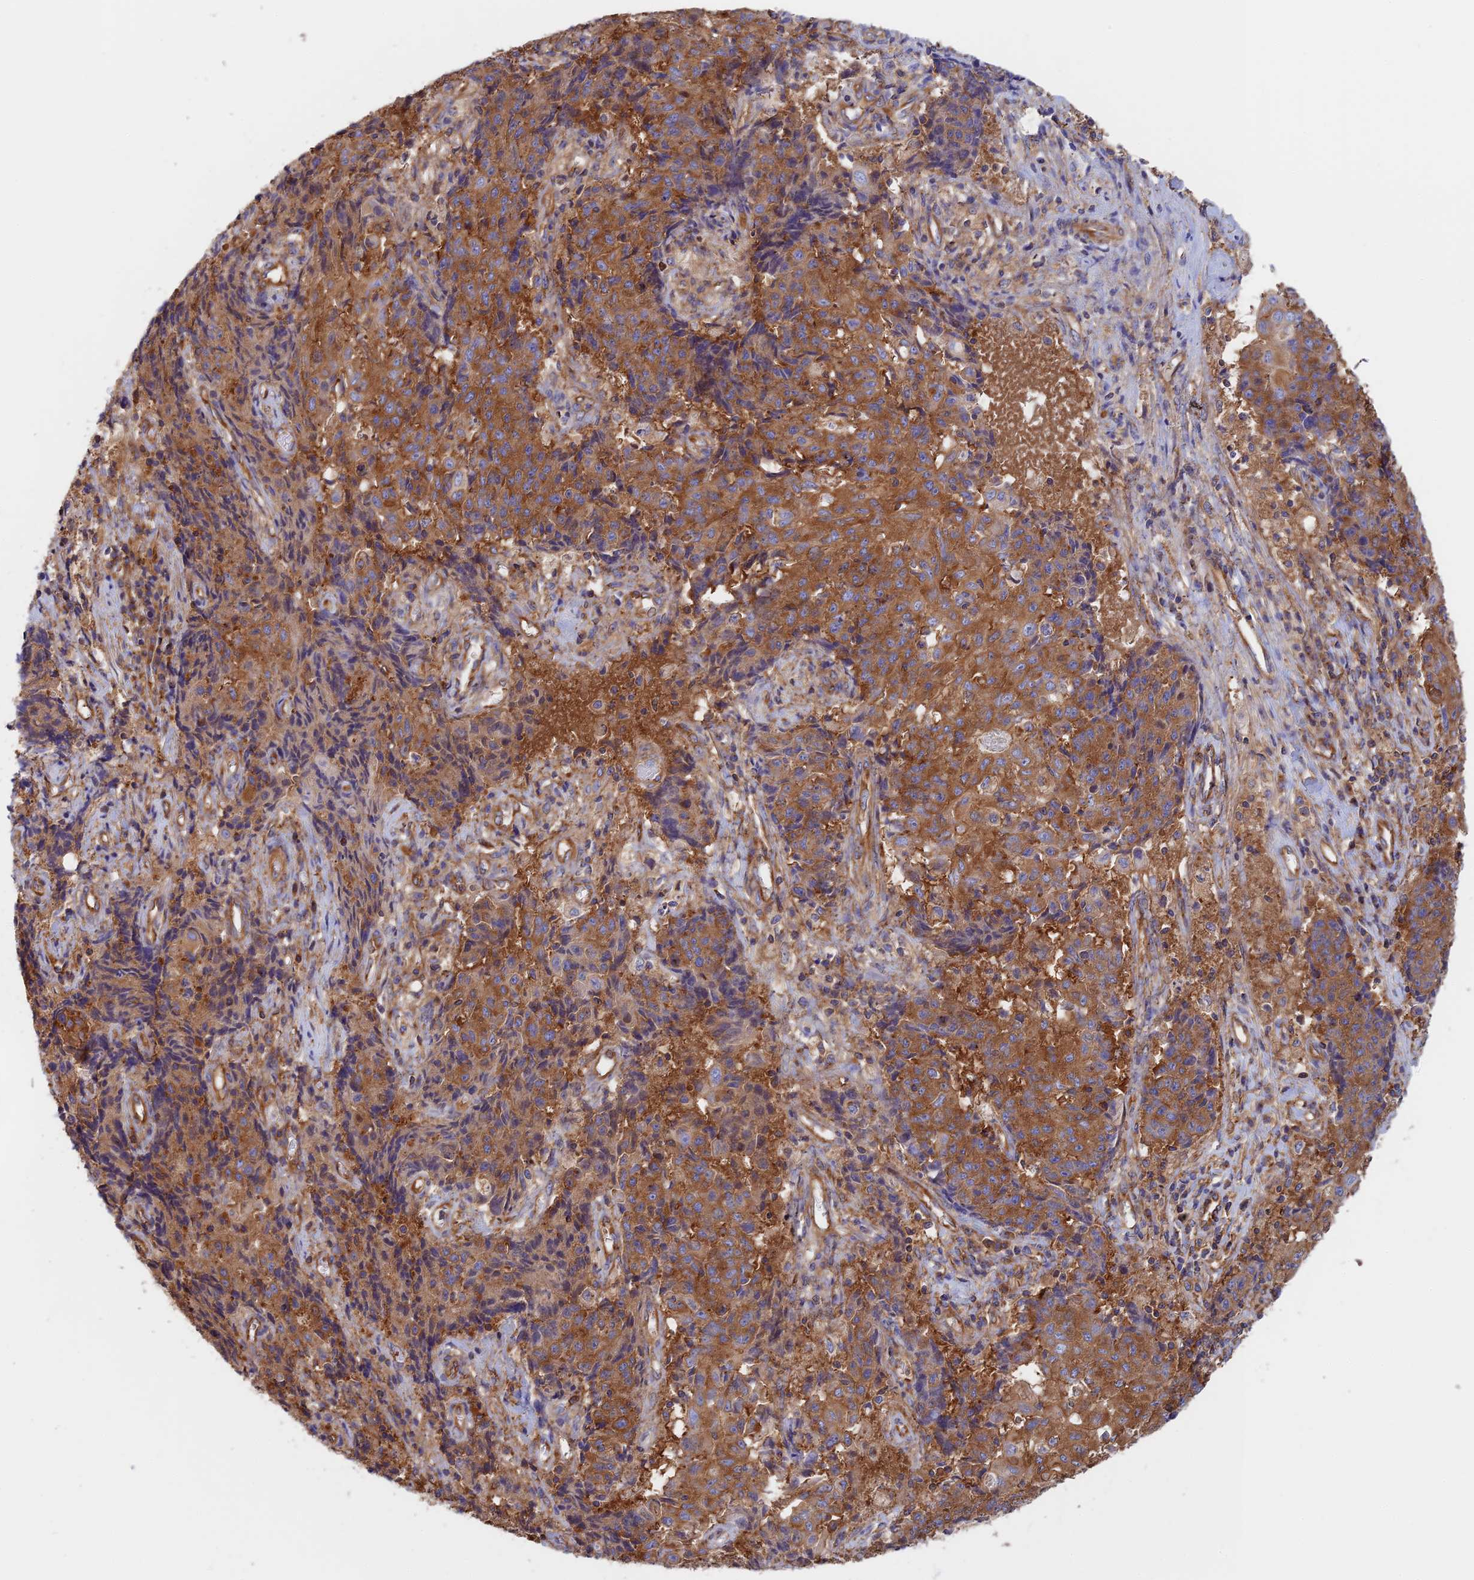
{"staining": {"intensity": "strong", "quantity": ">75%", "location": "cytoplasmic/membranous"}, "tissue": "ovarian cancer", "cell_type": "Tumor cells", "image_type": "cancer", "snomed": [{"axis": "morphology", "description": "Carcinoma, endometroid"}, {"axis": "topography", "description": "Ovary"}], "caption": "Immunohistochemistry (IHC) of ovarian cancer exhibits high levels of strong cytoplasmic/membranous positivity in approximately >75% of tumor cells.", "gene": "DCTN2", "patient": {"sex": "female", "age": 42}}